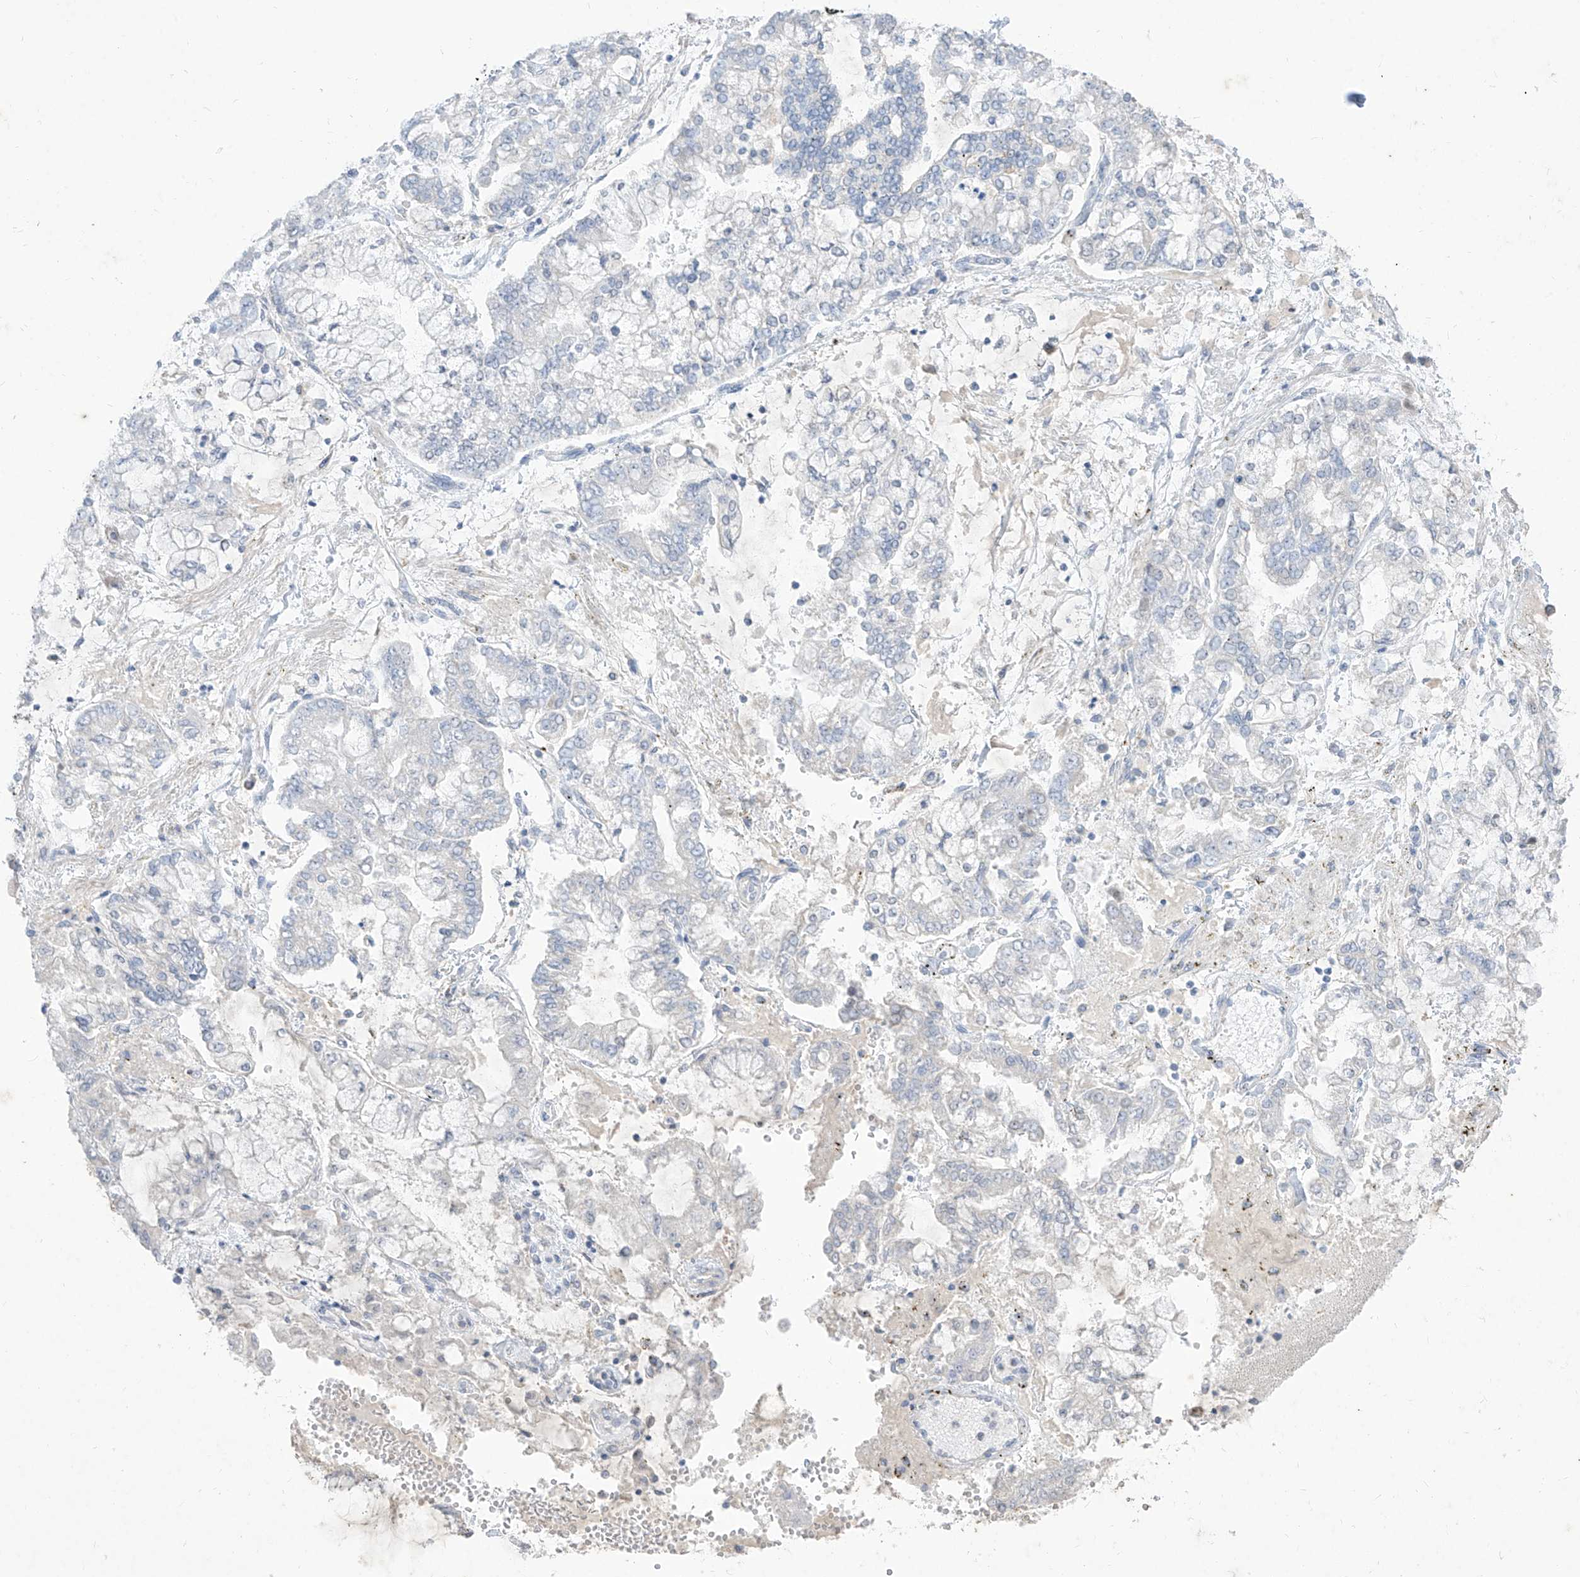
{"staining": {"intensity": "negative", "quantity": "none", "location": "none"}, "tissue": "stomach cancer", "cell_type": "Tumor cells", "image_type": "cancer", "snomed": [{"axis": "morphology", "description": "Normal tissue, NOS"}, {"axis": "morphology", "description": "Adenocarcinoma, NOS"}, {"axis": "topography", "description": "Stomach, upper"}, {"axis": "topography", "description": "Stomach"}], "caption": "An immunohistochemistry (IHC) photomicrograph of adenocarcinoma (stomach) is shown. There is no staining in tumor cells of adenocarcinoma (stomach).", "gene": "TGM4", "patient": {"sex": "male", "age": 76}}